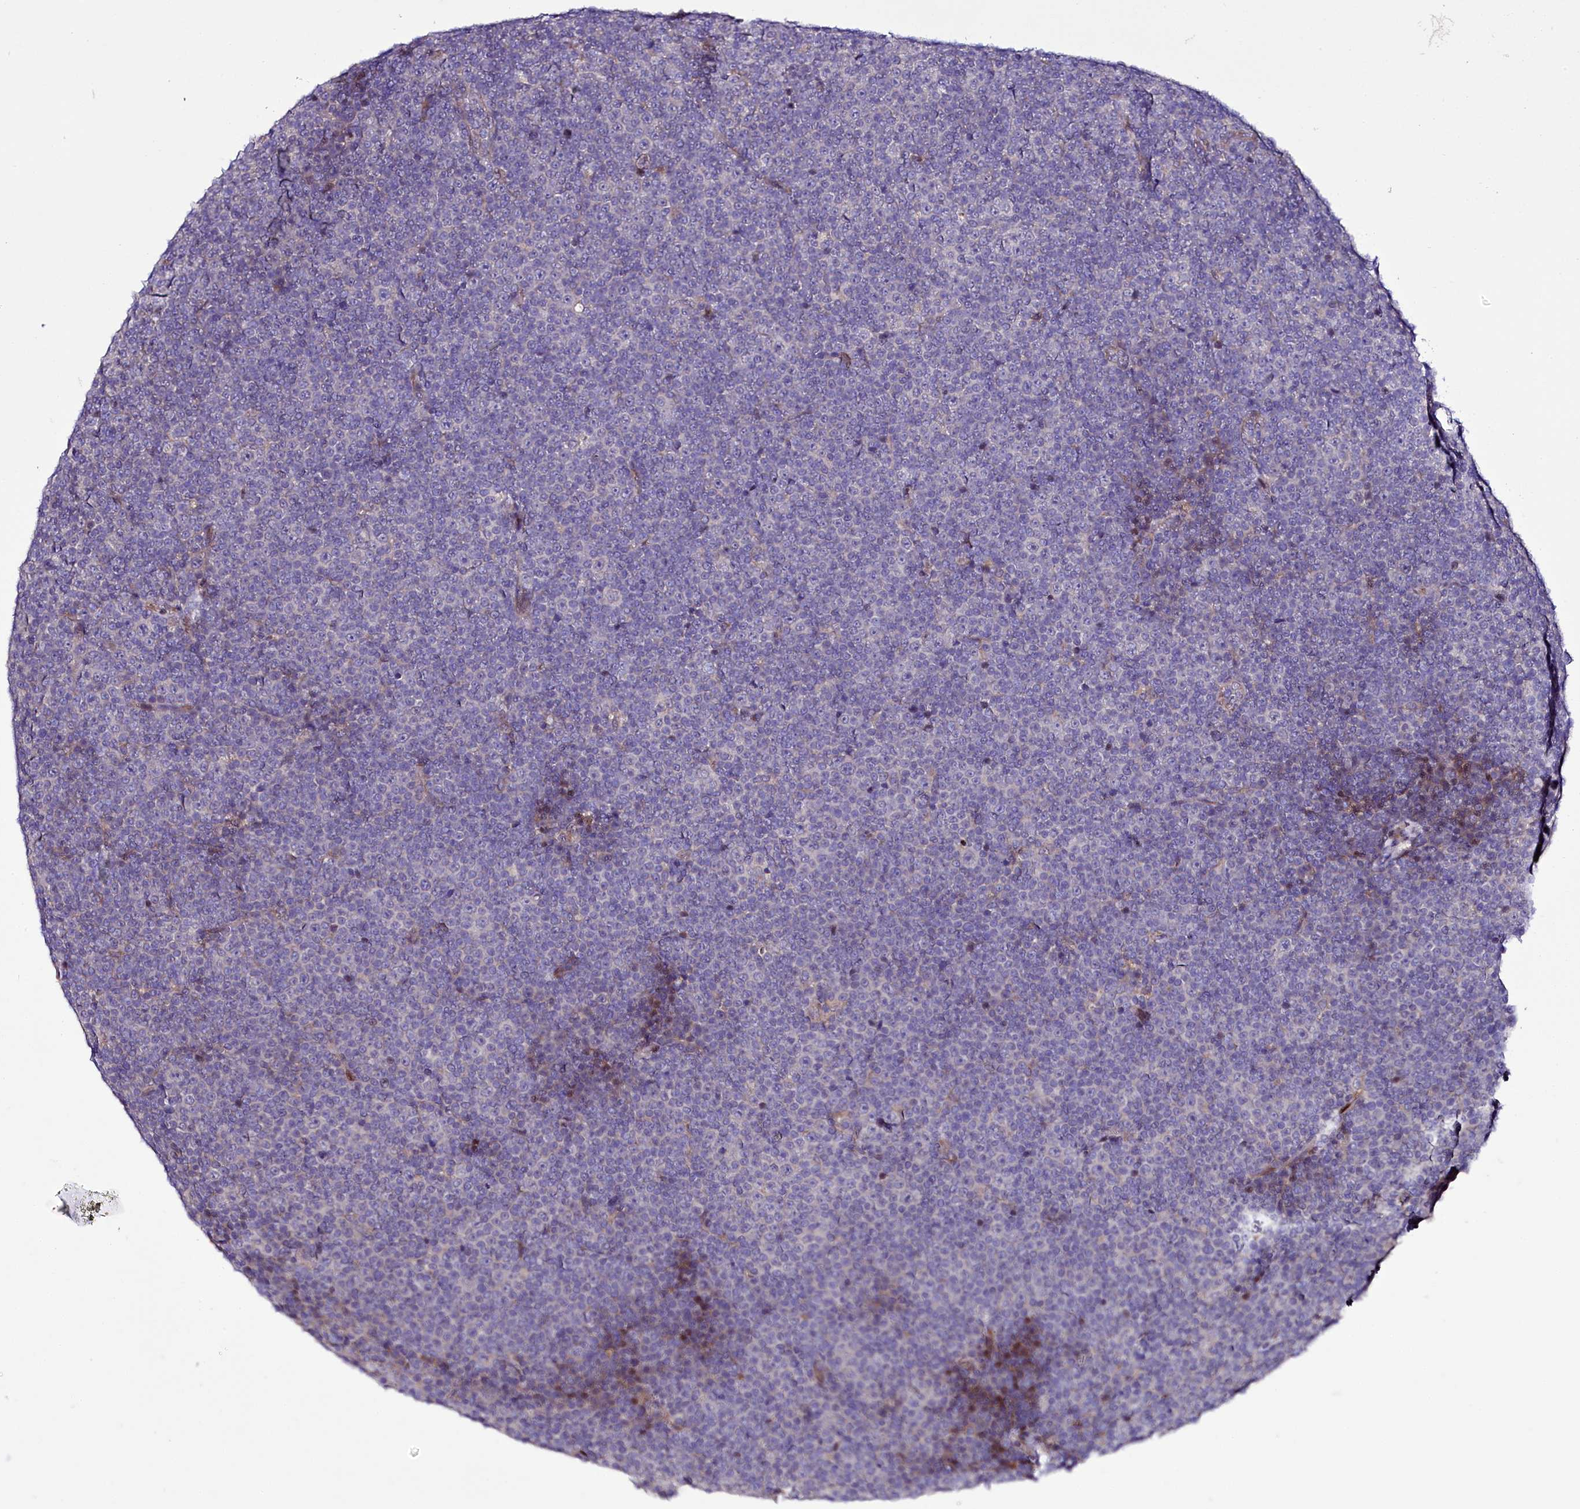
{"staining": {"intensity": "negative", "quantity": "none", "location": "none"}, "tissue": "lymphoma", "cell_type": "Tumor cells", "image_type": "cancer", "snomed": [{"axis": "morphology", "description": "Malignant lymphoma, non-Hodgkin's type, Low grade"}, {"axis": "topography", "description": "Lymph node"}], "caption": "This photomicrograph is of lymphoma stained with immunohistochemistry (IHC) to label a protein in brown with the nuclei are counter-stained blue. There is no staining in tumor cells.", "gene": "ZC3H12C", "patient": {"sex": "female", "age": 67}}